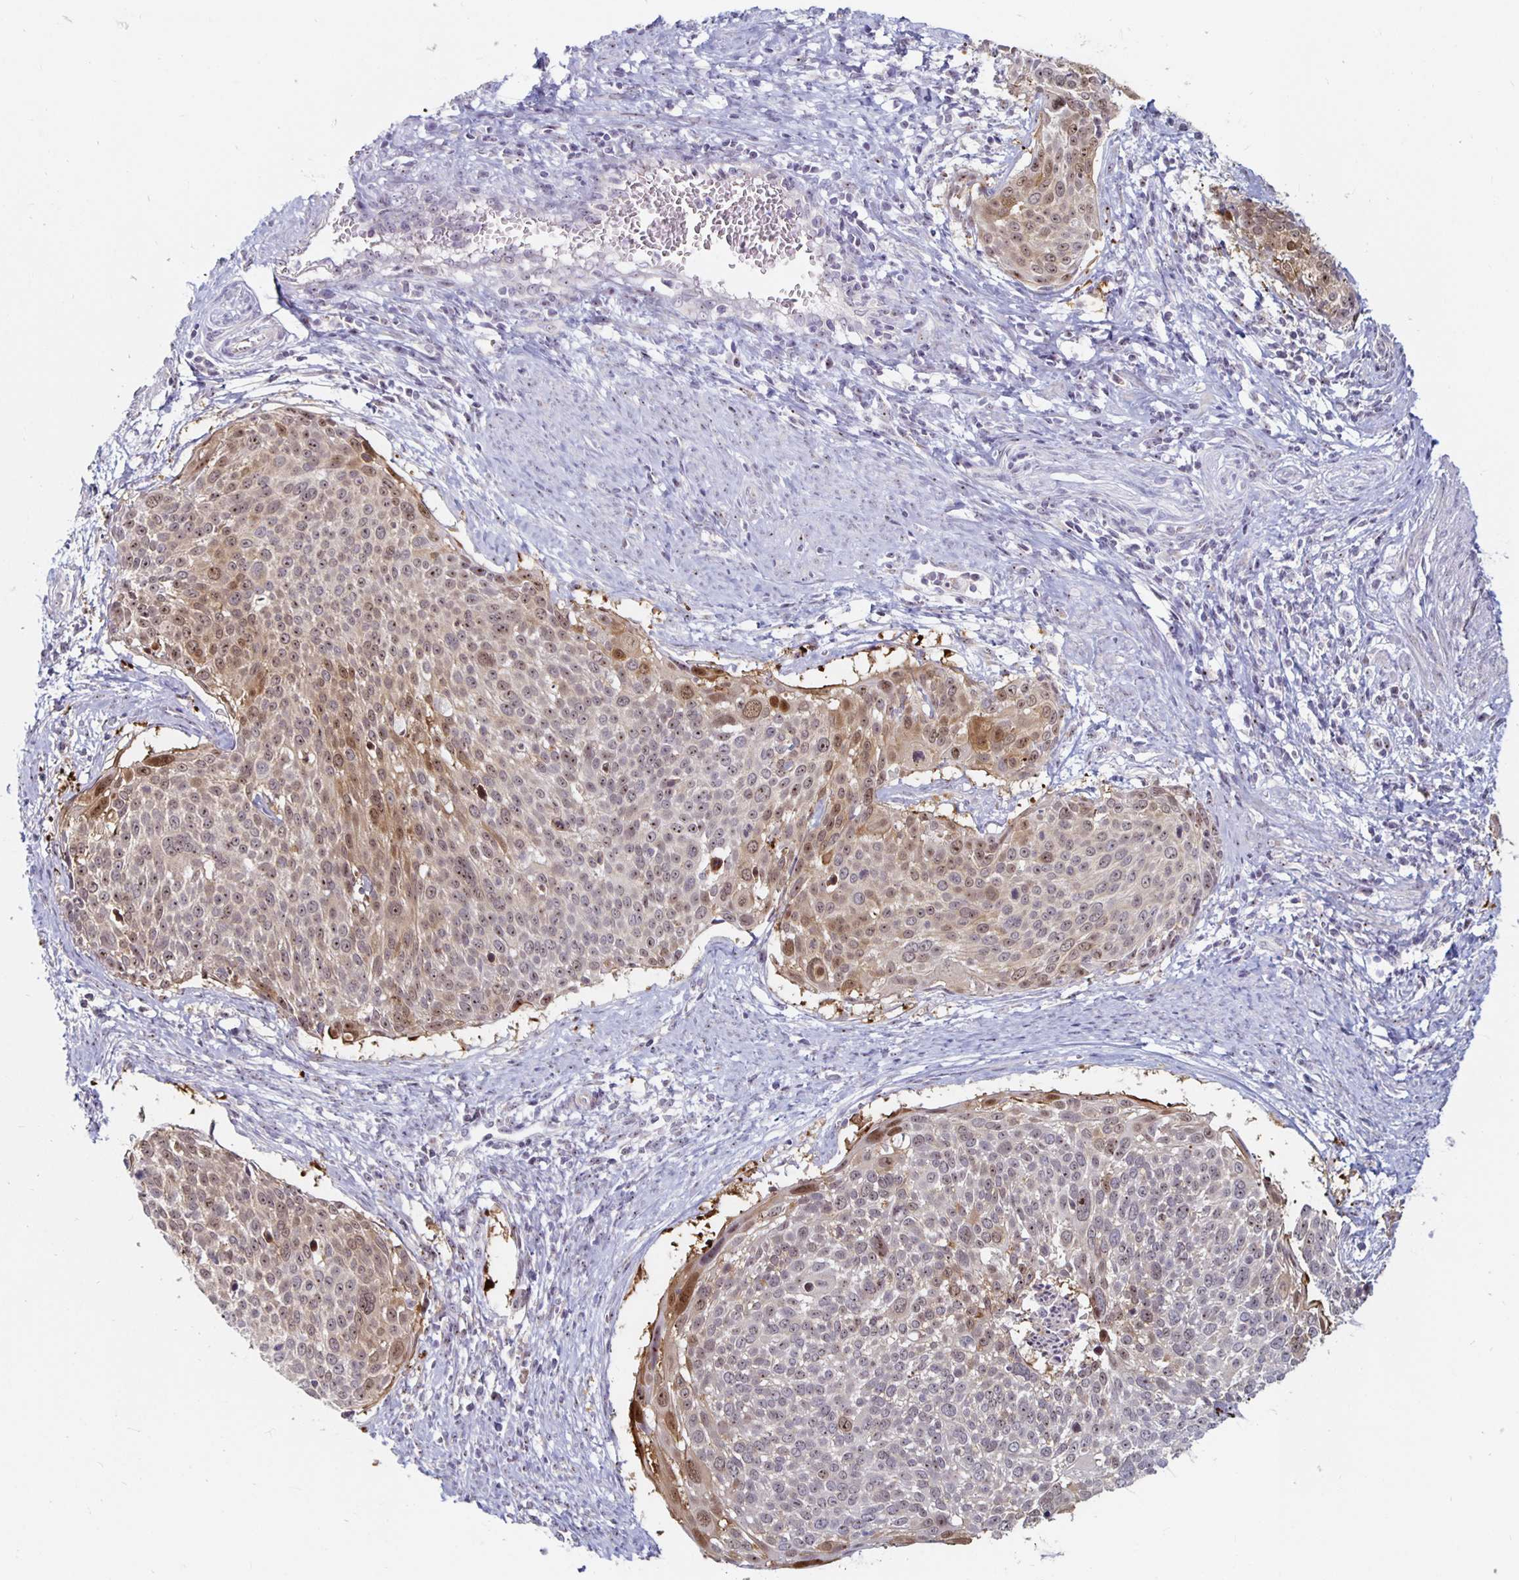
{"staining": {"intensity": "moderate", "quantity": ">75%", "location": "cytoplasmic/membranous,nuclear"}, "tissue": "cervical cancer", "cell_type": "Tumor cells", "image_type": "cancer", "snomed": [{"axis": "morphology", "description": "Squamous cell carcinoma, NOS"}, {"axis": "topography", "description": "Cervix"}], "caption": "A medium amount of moderate cytoplasmic/membranous and nuclear positivity is present in about >75% of tumor cells in squamous cell carcinoma (cervical) tissue.", "gene": "NUP85", "patient": {"sex": "female", "age": 39}}